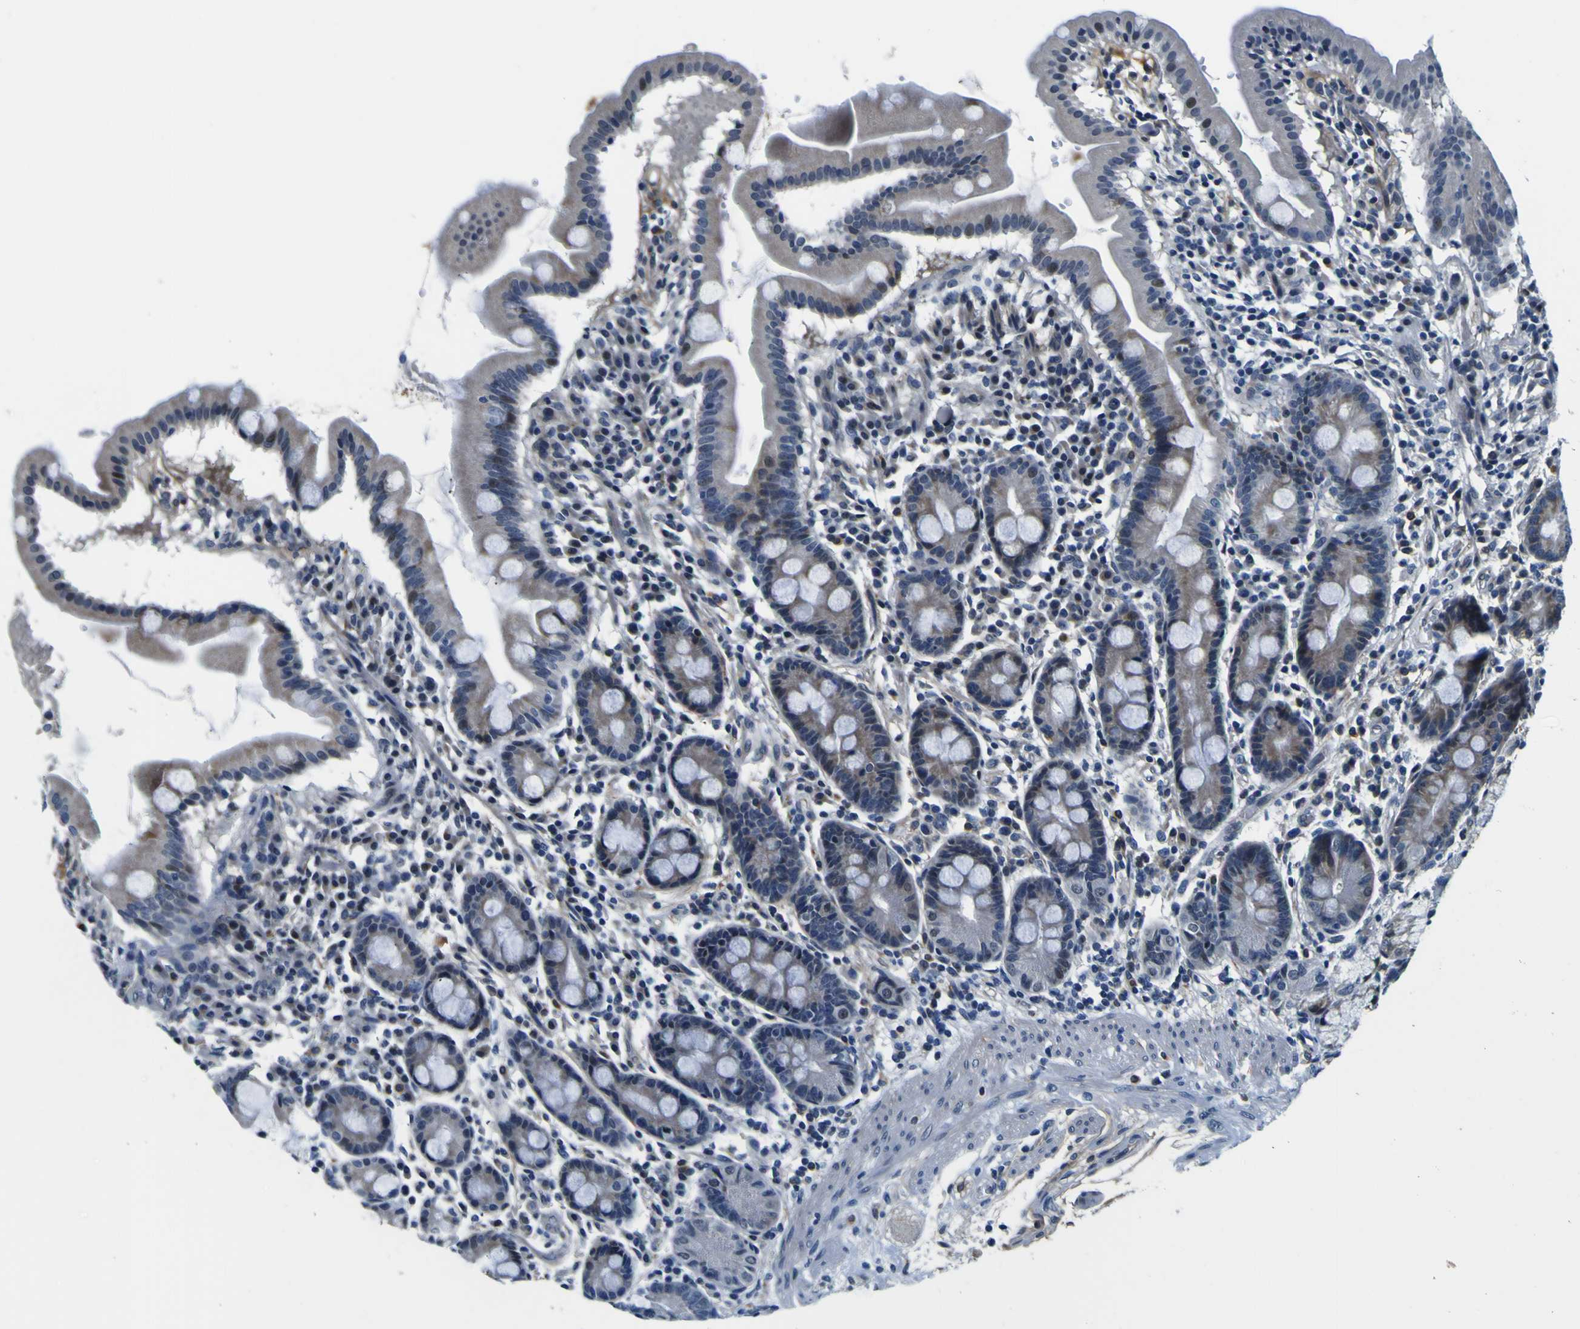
{"staining": {"intensity": "moderate", "quantity": "25%-75%", "location": "cytoplasmic/membranous,nuclear"}, "tissue": "duodenum", "cell_type": "Glandular cells", "image_type": "normal", "snomed": [{"axis": "morphology", "description": "Normal tissue, NOS"}, {"axis": "topography", "description": "Duodenum"}], "caption": "A brown stain highlights moderate cytoplasmic/membranous,nuclear expression of a protein in glandular cells of unremarkable duodenum. (brown staining indicates protein expression, while blue staining denotes nuclei).", "gene": "POSTN", "patient": {"sex": "male", "age": 50}}